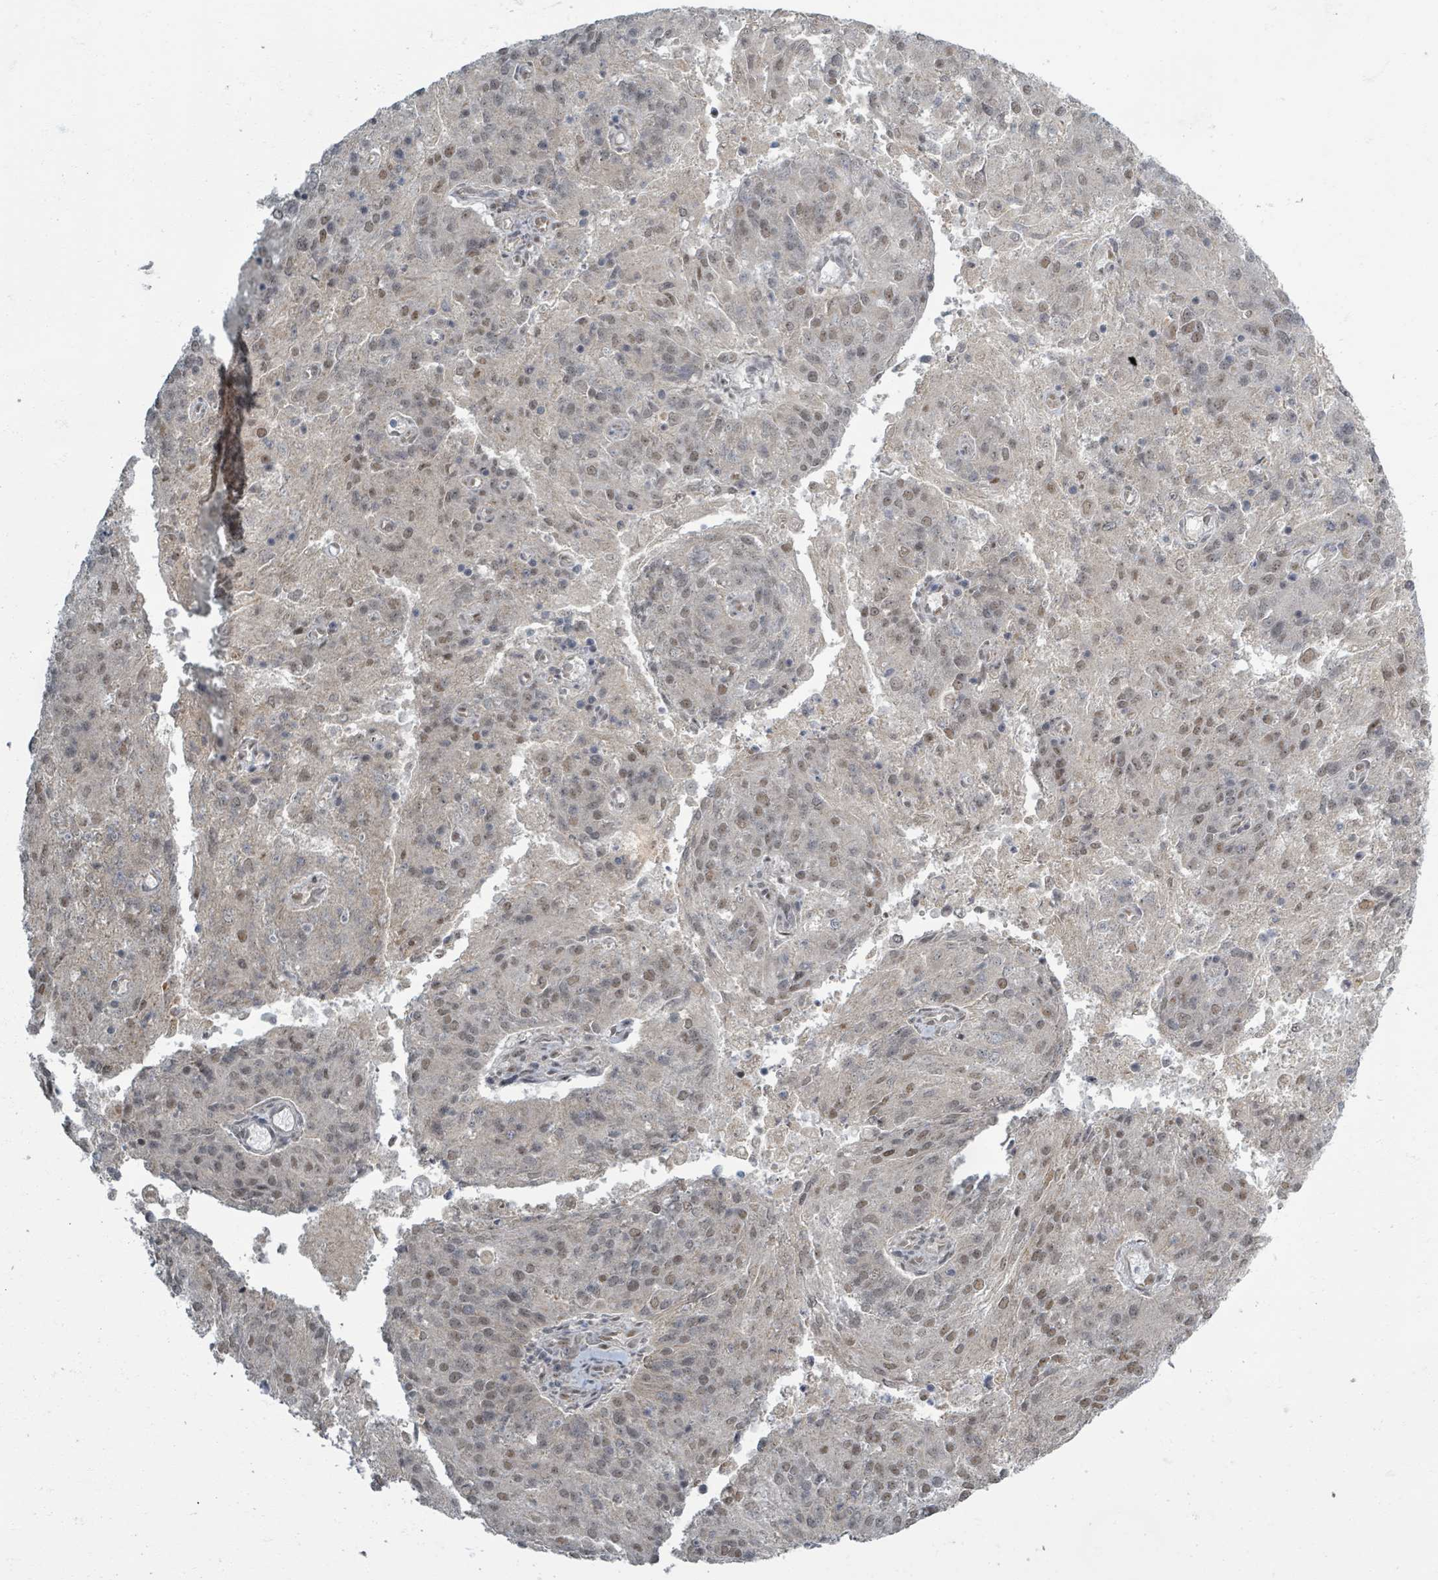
{"staining": {"intensity": "weak", "quantity": "25%-75%", "location": "cytoplasmic/membranous,nuclear"}, "tissue": "endometrial cancer", "cell_type": "Tumor cells", "image_type": "cancer", "snomed": [{"axis": "morphology", "description": "Adenocarcinoma, NOS"}, {"axis": "topography", "description": "Endometrium"}], "caption": "A histopathology image of endometrial cancer stained for a protein demonstrates weak cytoplasmic/membranous and nuclear brown staining in tumor cells. (Stains: DAB (3,3'-diaminobenzidine) in brown, nuclei in blue, Microscopy: brightfield microscopy at high magnification).", "gene": "INTS15", "patient": {"sex": "female", "age": 82}}